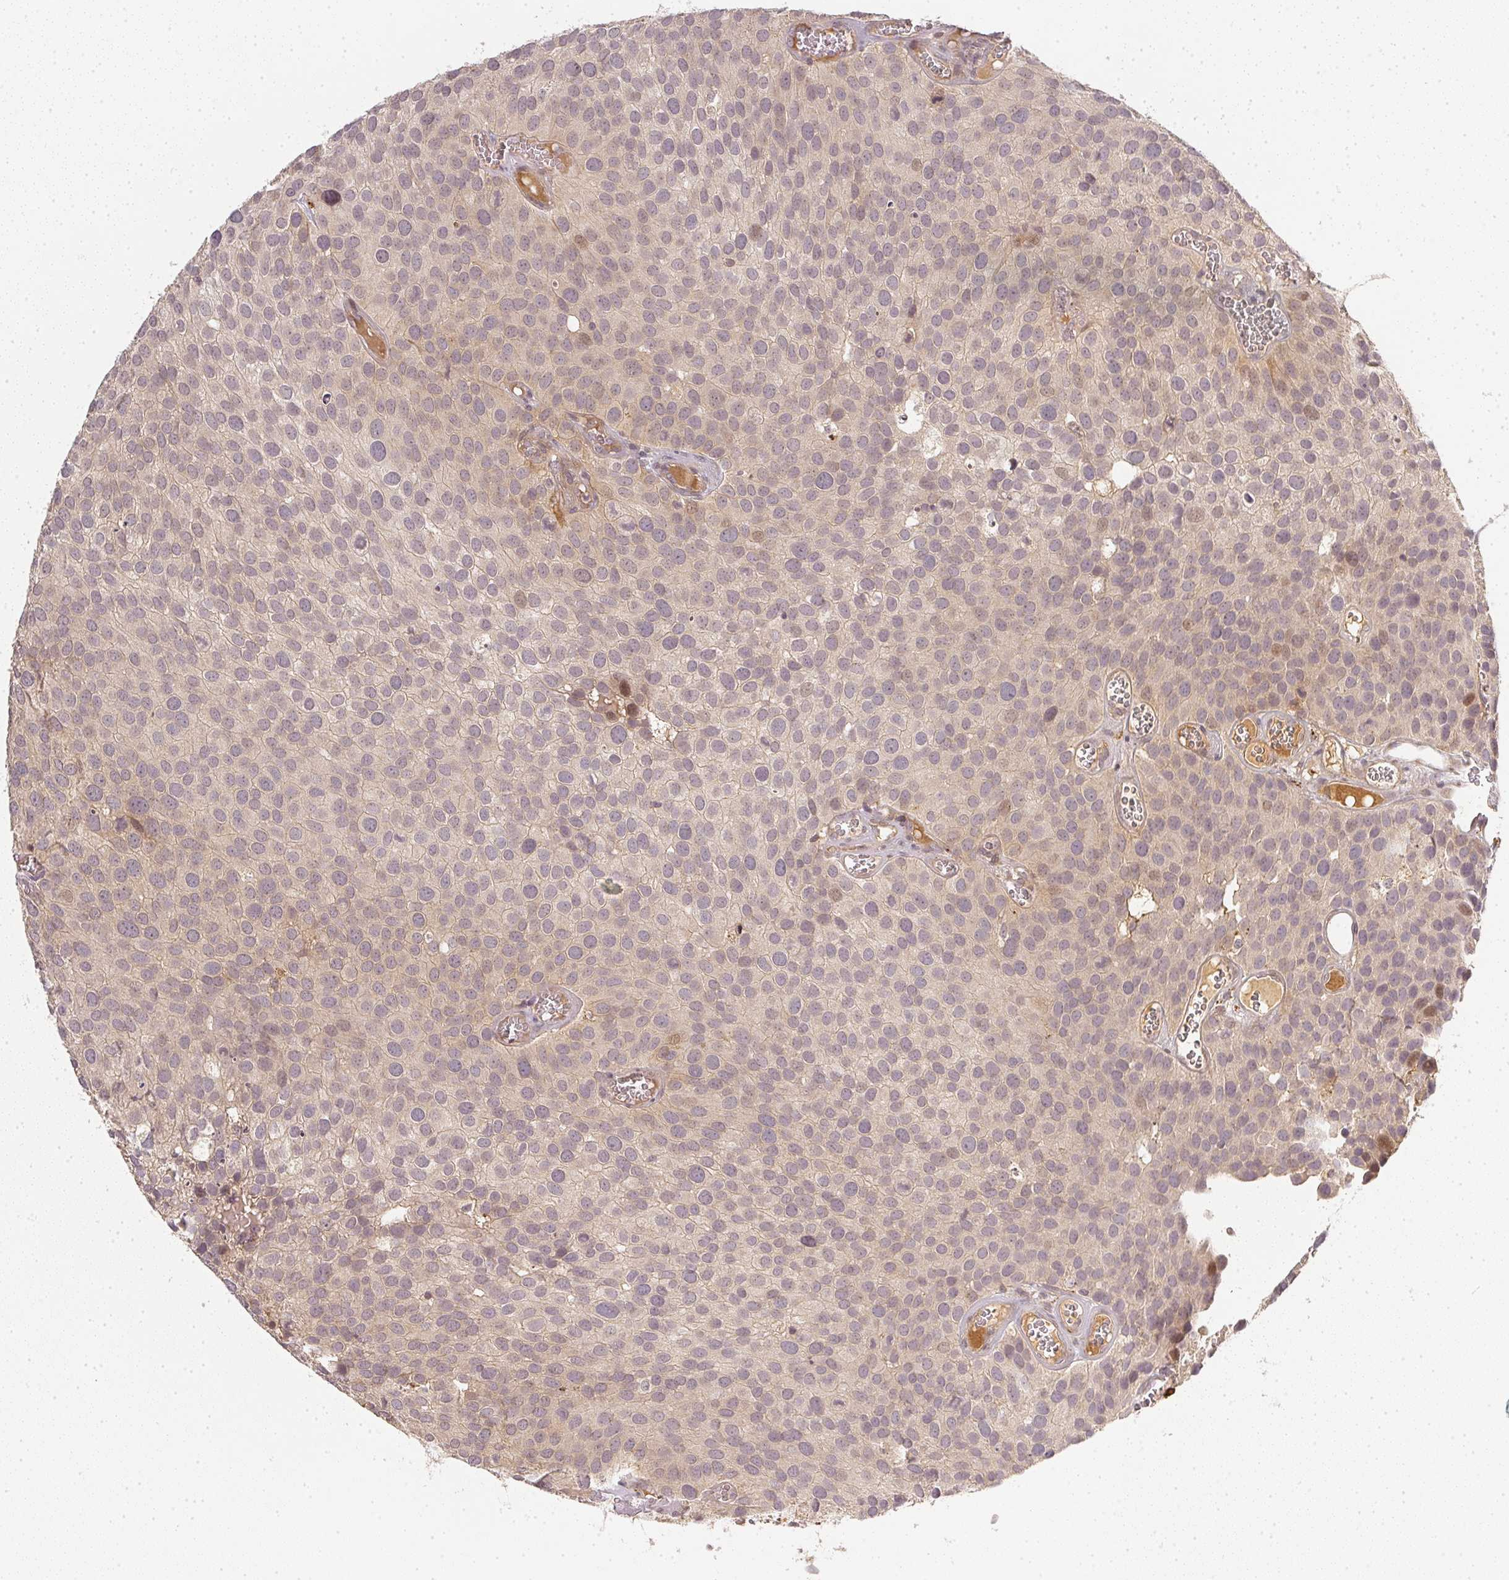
{"staining": {"intensity": "negative", "quantity": "none", "location": "none"}, "tissue": "urothelial cancer", "cell_type": "Tumor cells", "image_type": "cancer", "snomed": [{"axis": "morphology", "description": "Urothelial carcinoma, Low grade"}, {"axis": "topography", "description": "Urinary bladder"}], "caption": "A photomicrograph of urothelial cancer stained for a protein shows no brown staining in tumor cells.", "gene": "SERPINE1", "patient": {"sex": "female", "age": 69}}